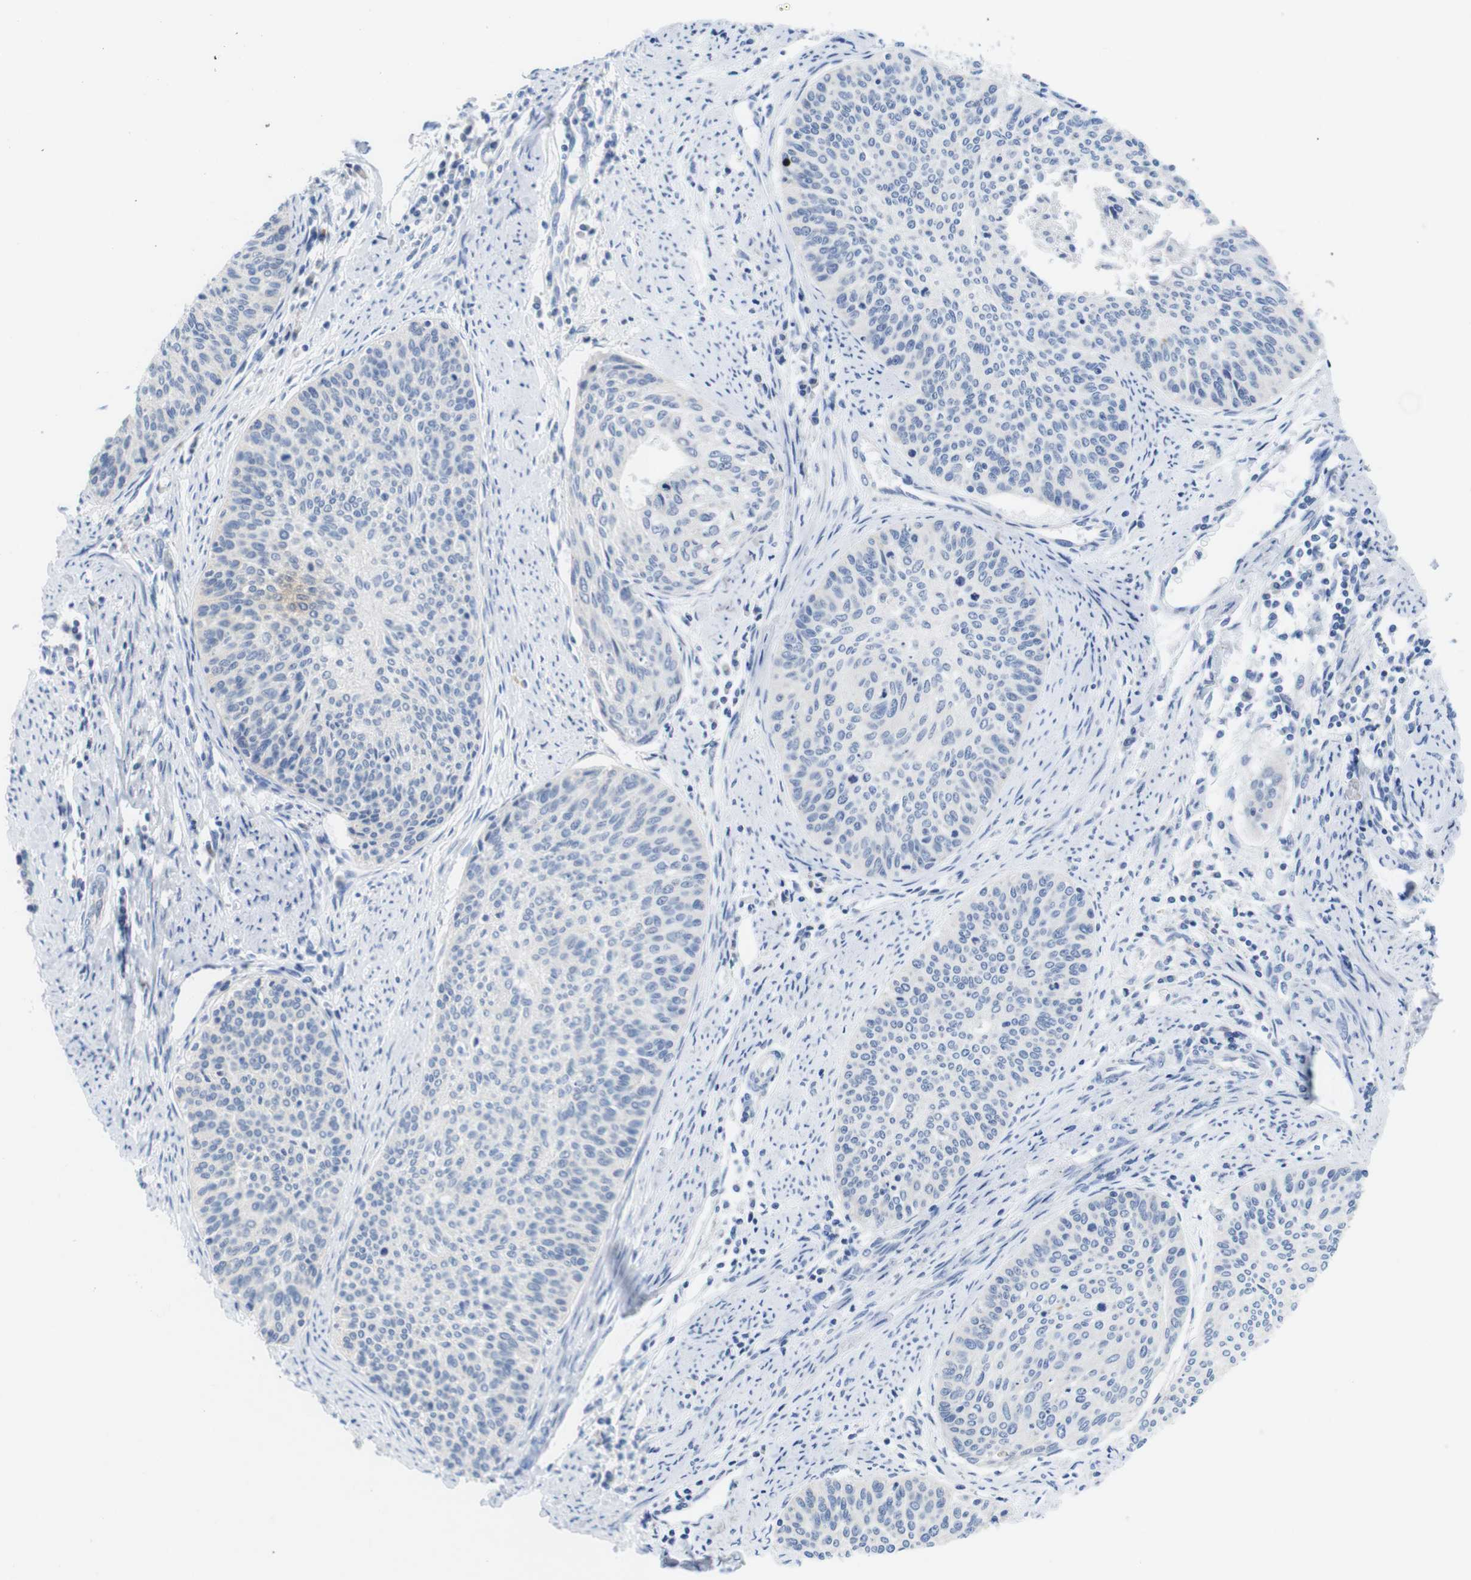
{"staining": {"intensity": "negative", "quantity": "none", "location": "none"}, "tissue": "cervical cancer", "cell_type": "Tumor cells", "image_type": "cancer", "snomed": [{"axis": "morphology", "description": "Squamous cell carcinoma, NOS"}, {"axis": "topography", "description": "Cervix"}], "caption": "High power microscopy micrograph of an immunohistochemistry image of cervical squamous cell carcinoma, revealing no significant staining in tumor cells.", "gene": "F2RL1", "patient": {"sex": "female", "age": 55}}